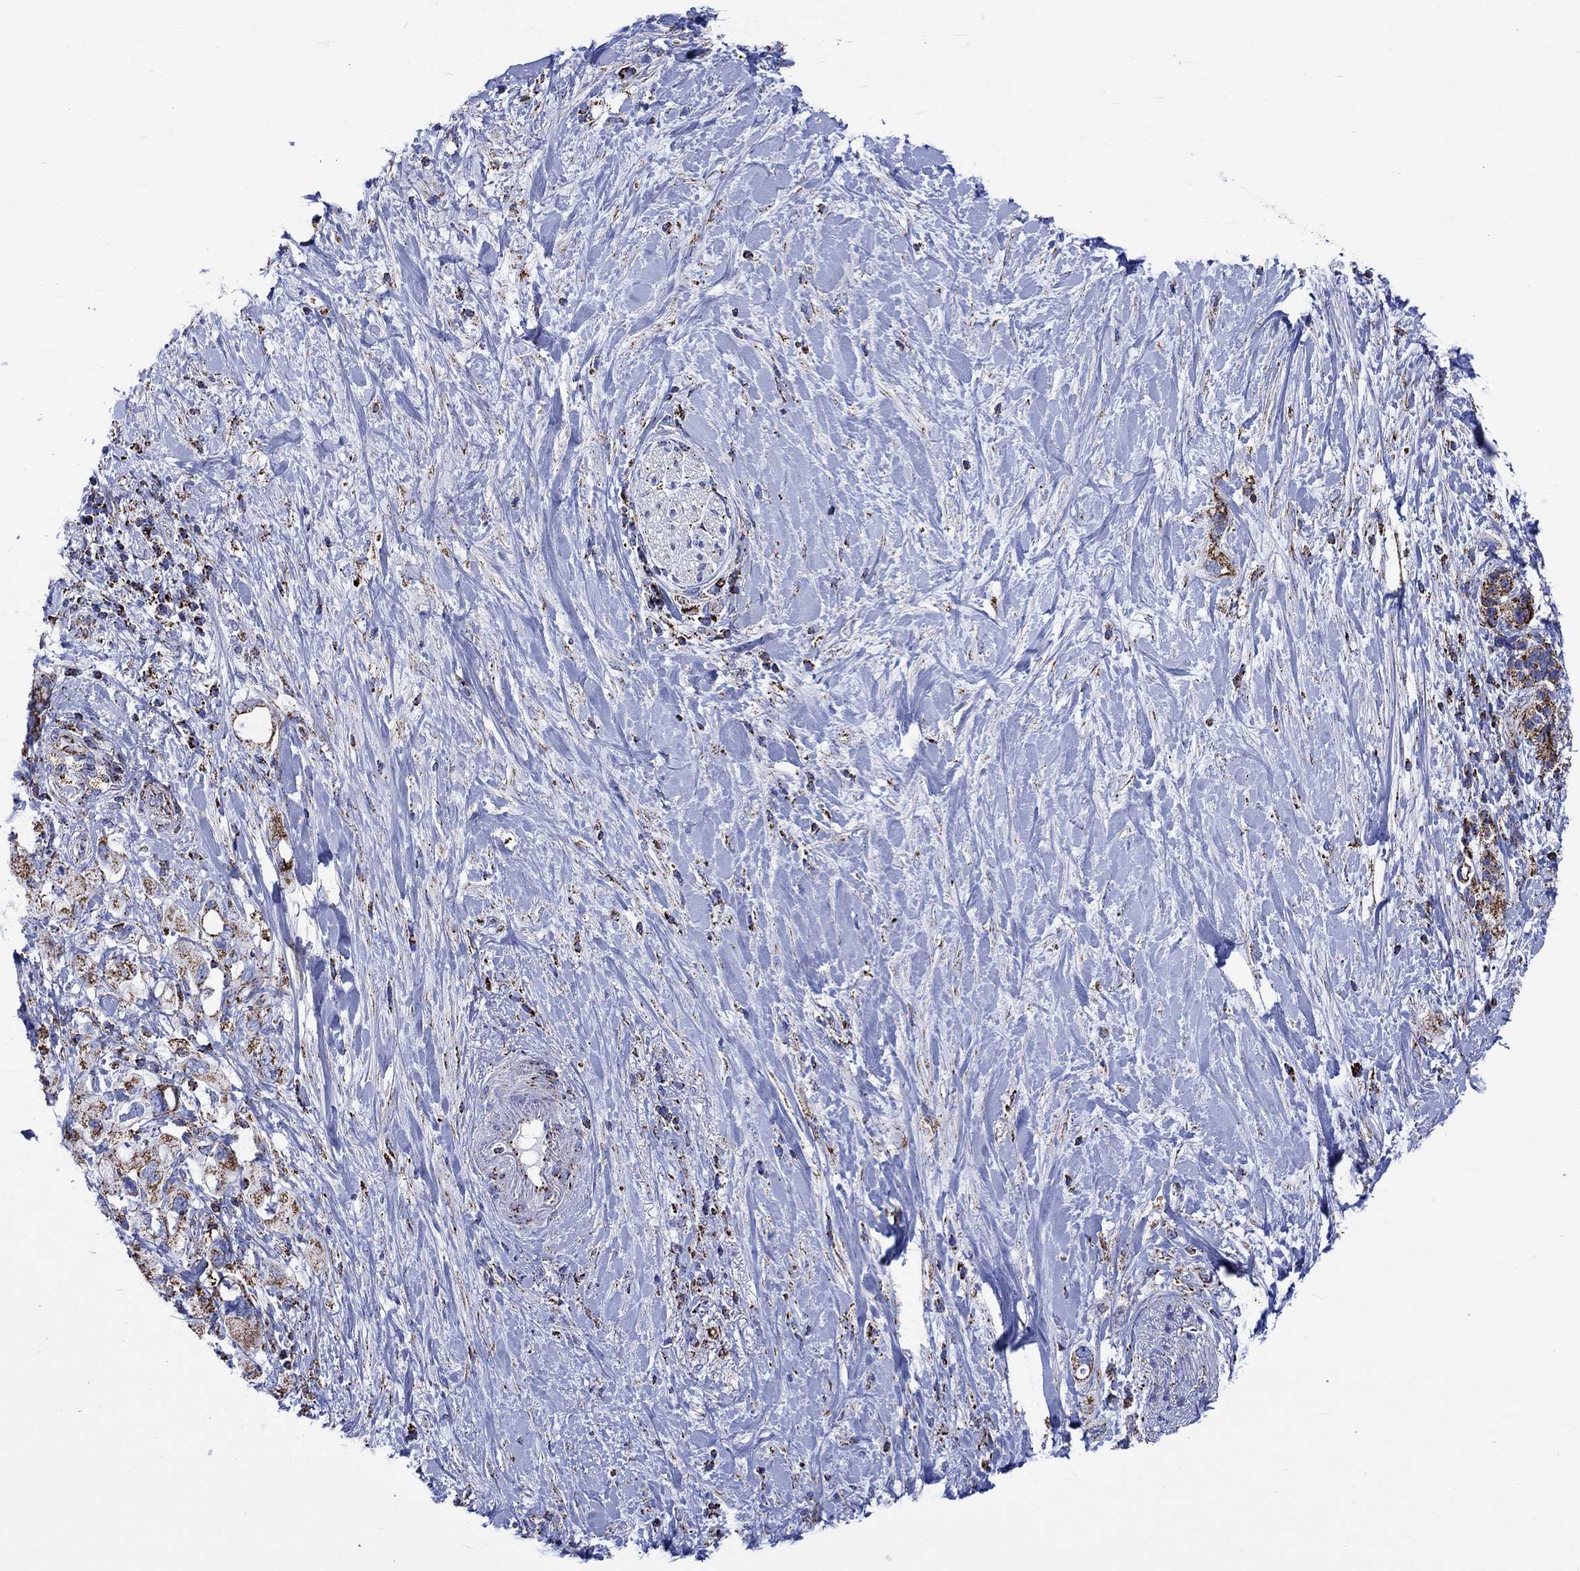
{"staining": {"intensity": "strong", "quantity": ">75%", "location": "cytoplasmic/membranous"}, "tissue": "pancreatic cancer", "cell_type": "Tumor cells", "image_type": "cancer", "snomed": [{"axis": "morphology", "description": "Adenocarcinoma, NOS"}, {"axis": "topography", "description": "Pancreas"}], "caption": "Strong cytoplasmic/membranous expression is appreciated in about >75% of tumor cells in pancreatic cancer. Using DAB (3,3'-diaminobenzidine) (brown) and hematoxylin (blue) stains, captured at high magnification using brightfield microscopy.", "gene": "RCE1", "patient": {"sex": "female", "age": 56}}